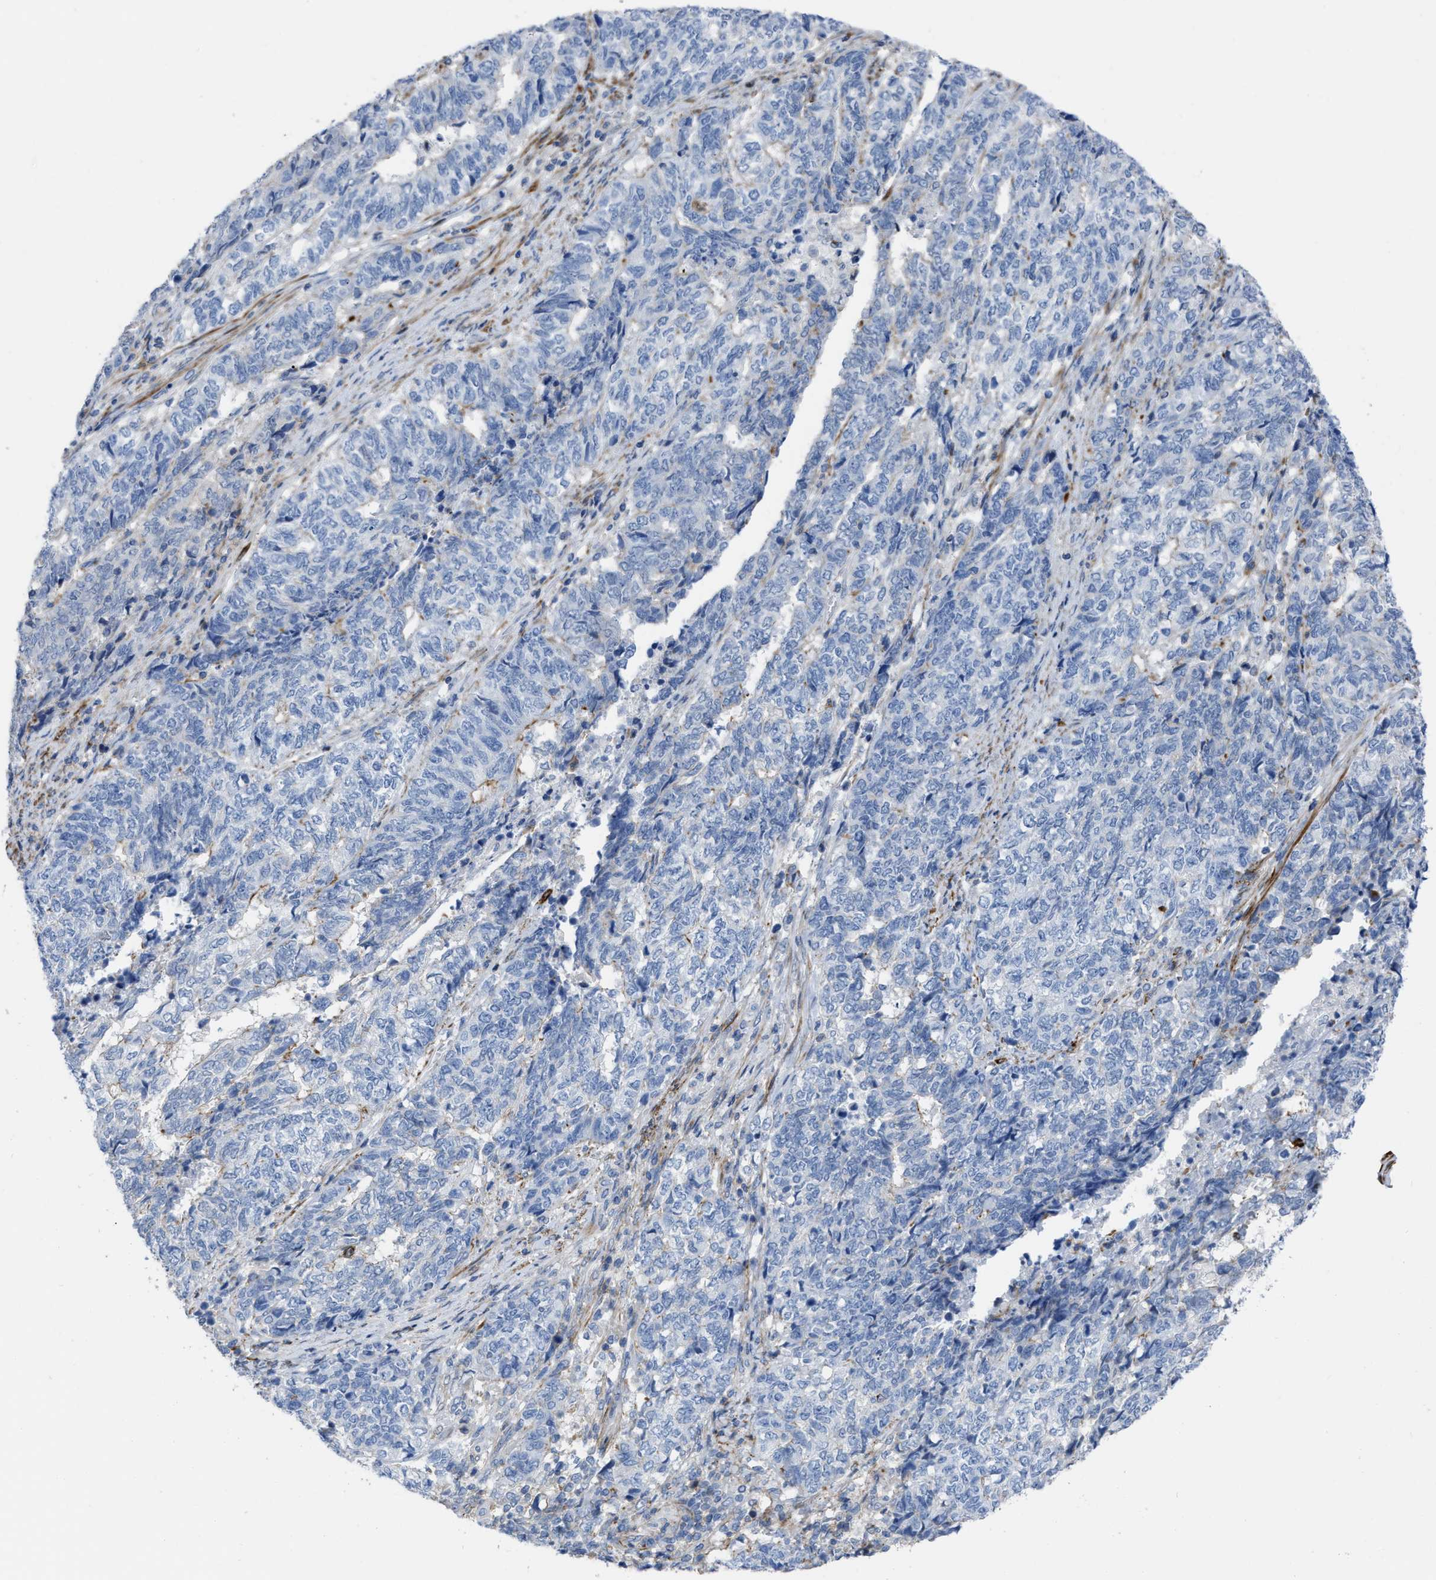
{"staining": {"intensity": "negative", "quantity": "none", "location": "none"}, "tissue": "endometrial cancer", "cell_type": "Tumor cells", "image_type": "cancer", "snomed": [{"axis": "morphology", "description": "Adenocarcinoma, NOS"}, {"axis": "topography", "description": "Endometrium"}], "caption": "IHC of human endometrial adenocarcinoma exhibits no staining in tumor cells.", "gene": "PRMT2", "patient": {"sex": "female", "age": 80}}